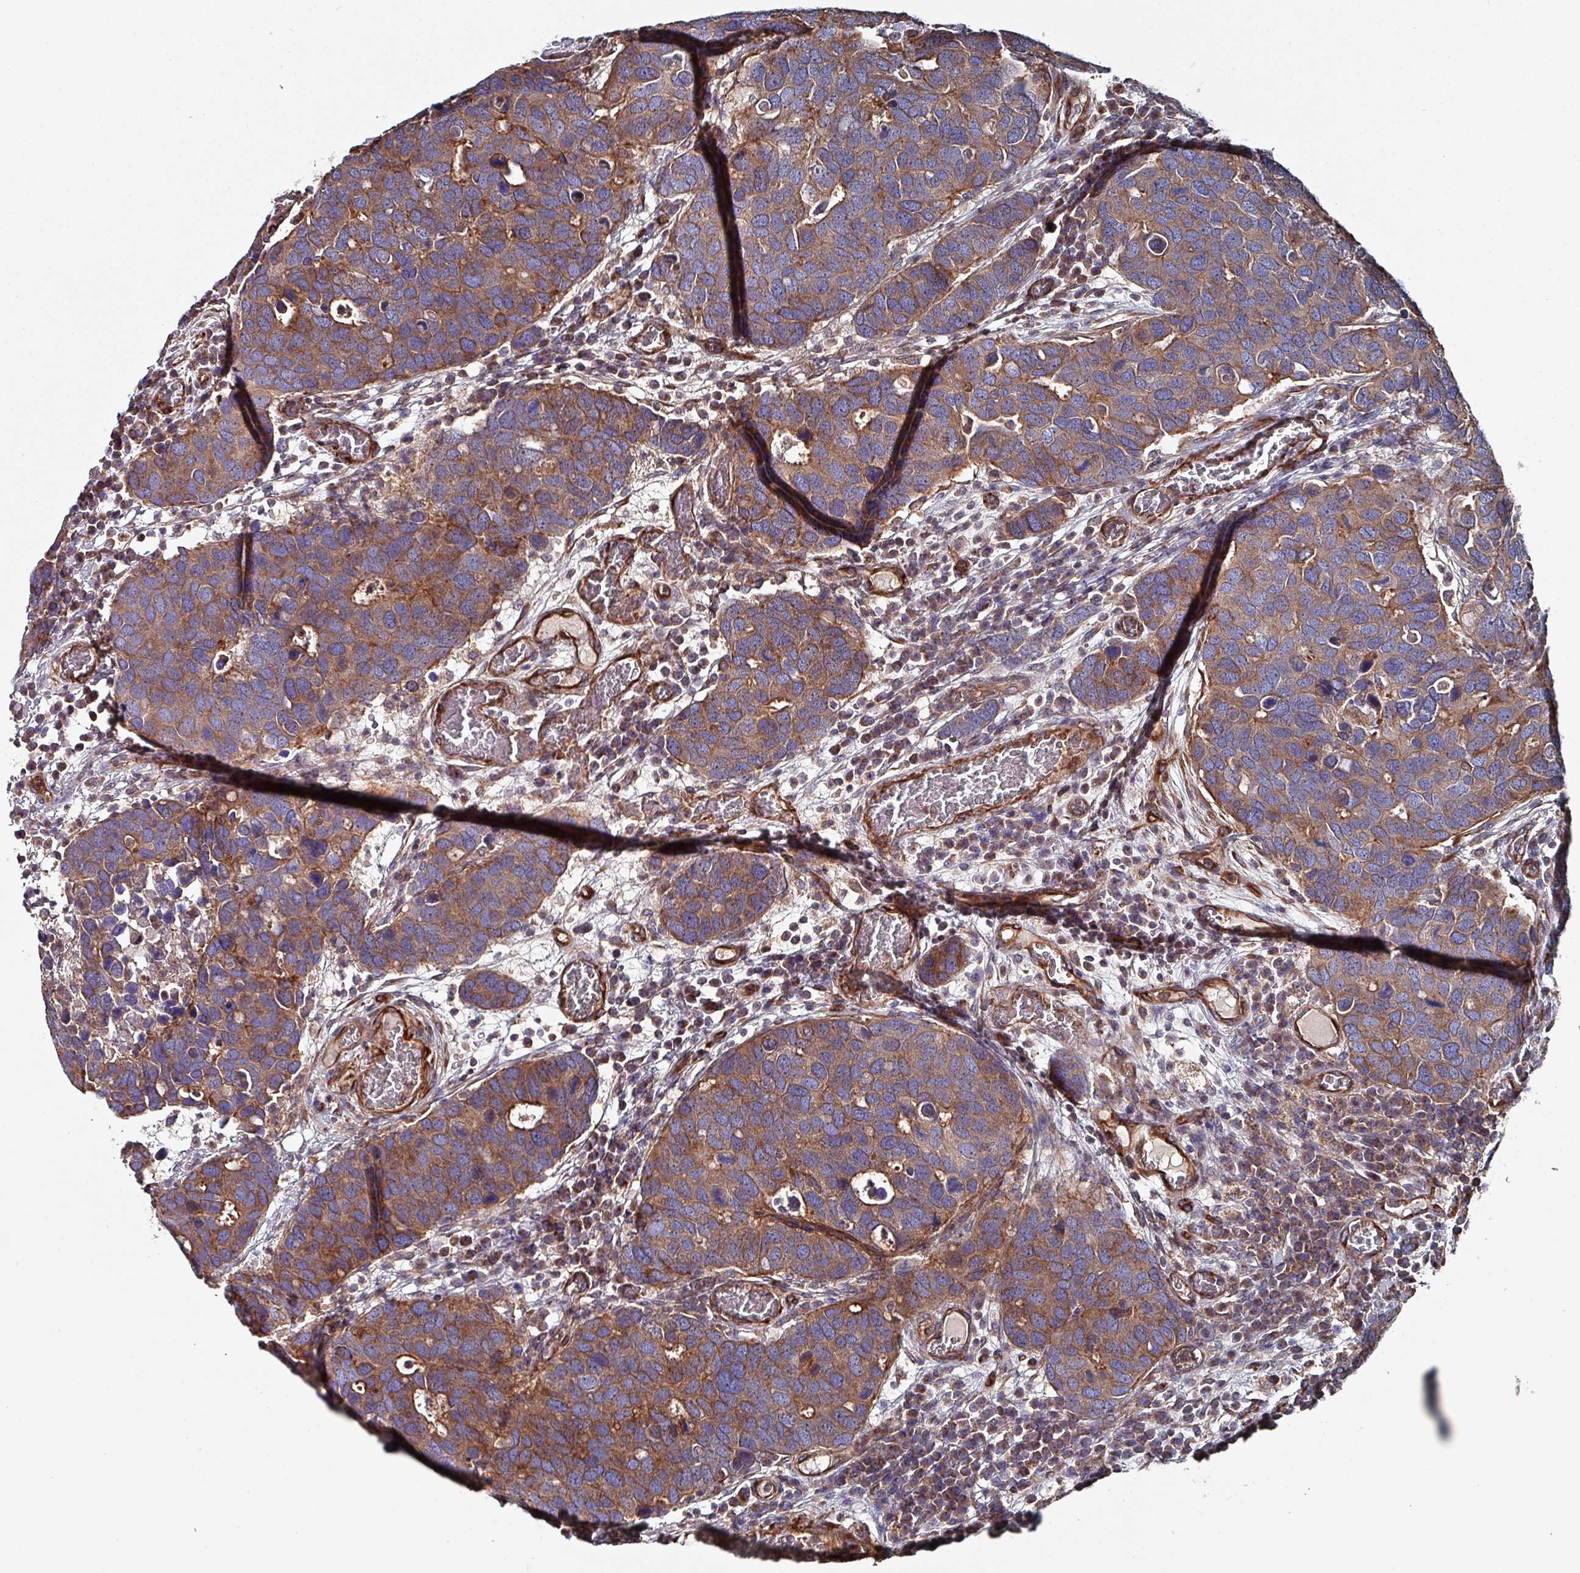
{"staining": {"intensity": "moderate", "quantity": ">75%", "location": "cytoplasmic/membranous"}, "tissue": "breast cancer", "cell_type": "Tumor cells", "image_type": "cancer", "snomed": [{"axis": "morphology", "description": "Duct carcinoma"}, {"axis": "topography", "description": "Breast"}], "caption": "Breast cancer (infiltrating ductal carcinoma) tissue displays moderate cytoplasmic/membranous positivity in approximately >75% of tumor cells", "gene": "ANO10", "patient": {"sex": "female", "age": 83}}